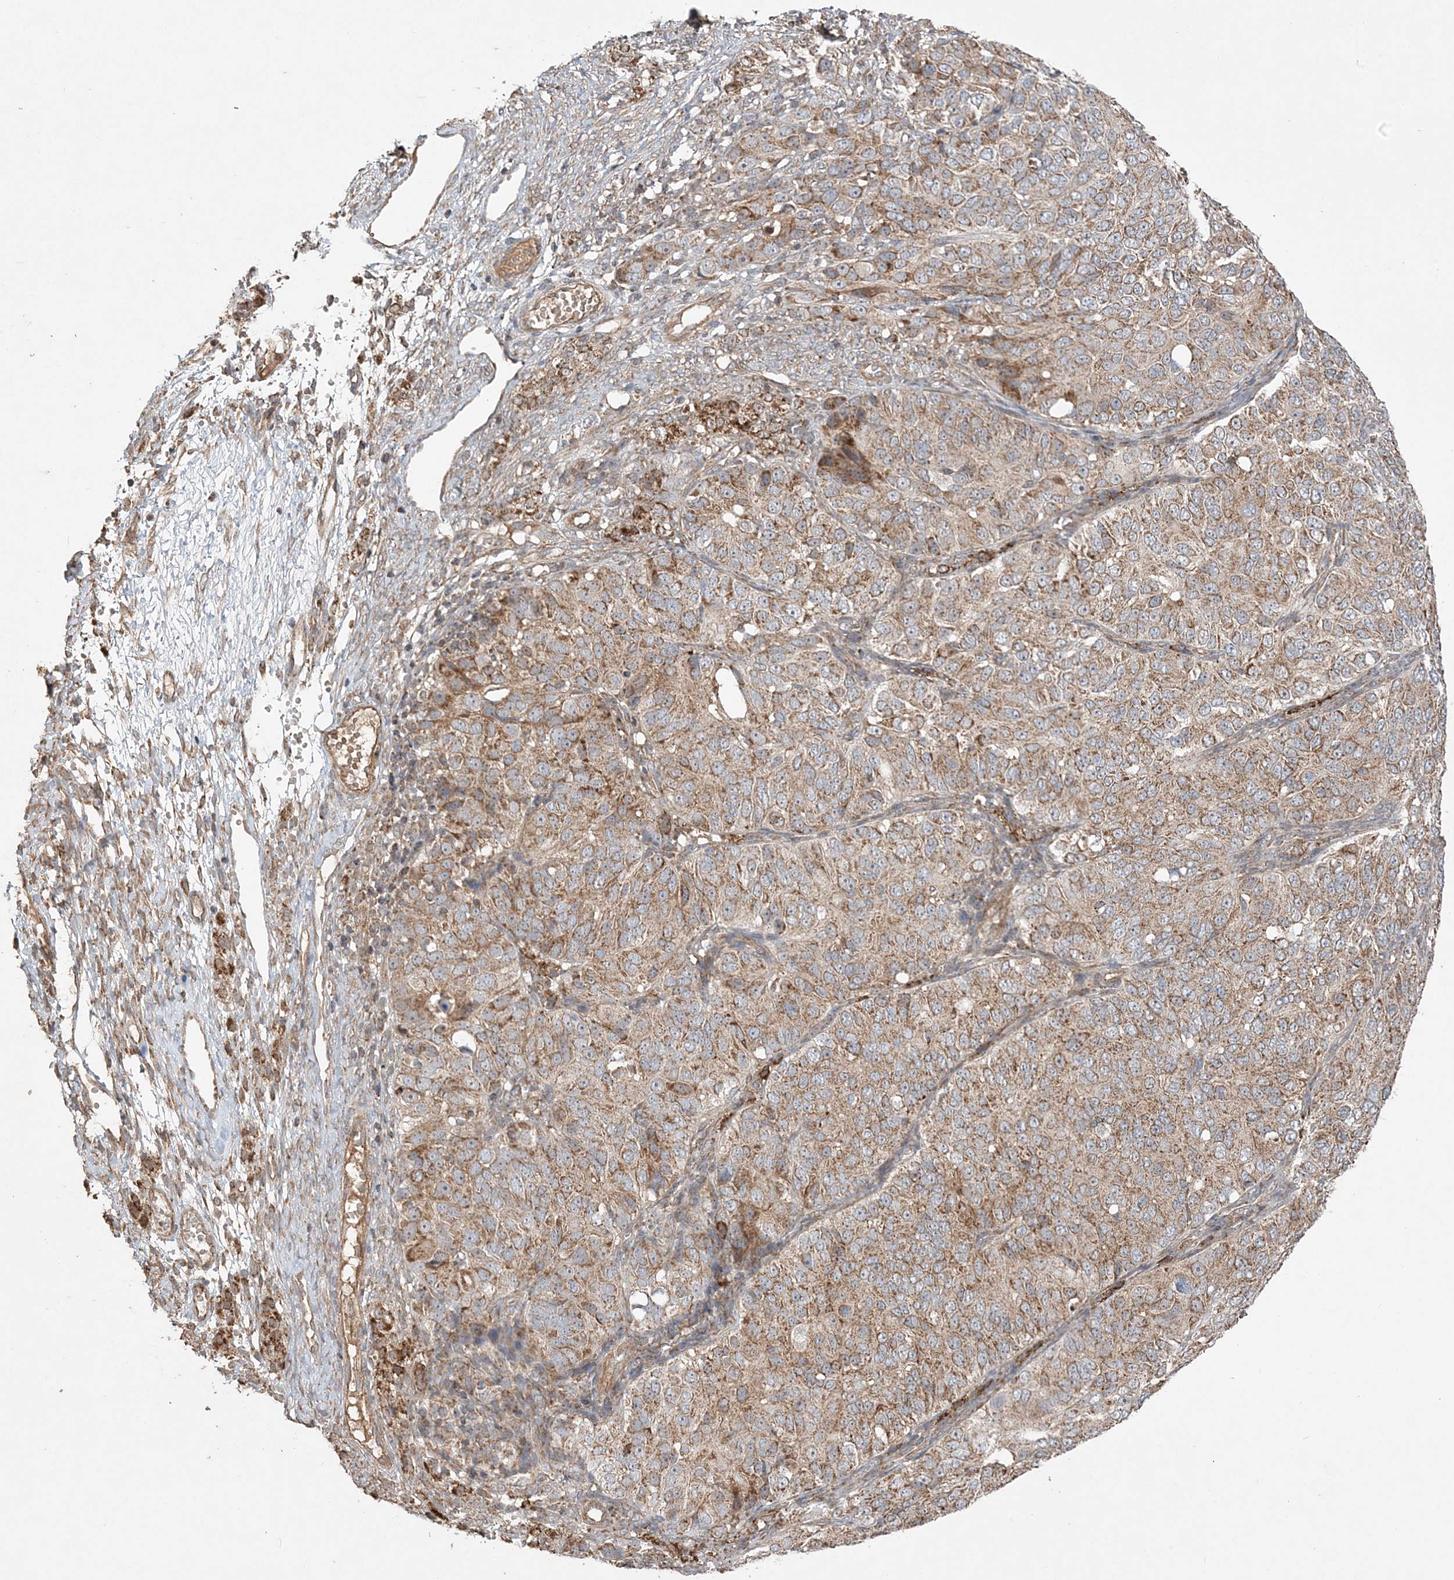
{"staining": {"intensity": "moderate", "quantity": ">75%", "location": "cytoplasmic/membranous"}, "tissue": "ovarian cancer", "cell_type": "Tumor cells", "image_type": "cancer", "snomed": [{"axis": "morphology", "description": "Carcinoma, endometroid"}, {"axis": "topography", "description": "Ovary"}], "caption": "Immunohistochemical staining of ovarian cancer exhibits medium levels of moderate cytoplasmic/membranous protein positivity in about >75% of tumor cells. Using DAB (3,3'-diaminobenzidine) (brown) and hematoxylin (blue) stains, captured at high magnification using brightfield microscopy.", "gene": "SCLT1", "patient": {"sex": "female", "age": 51}}